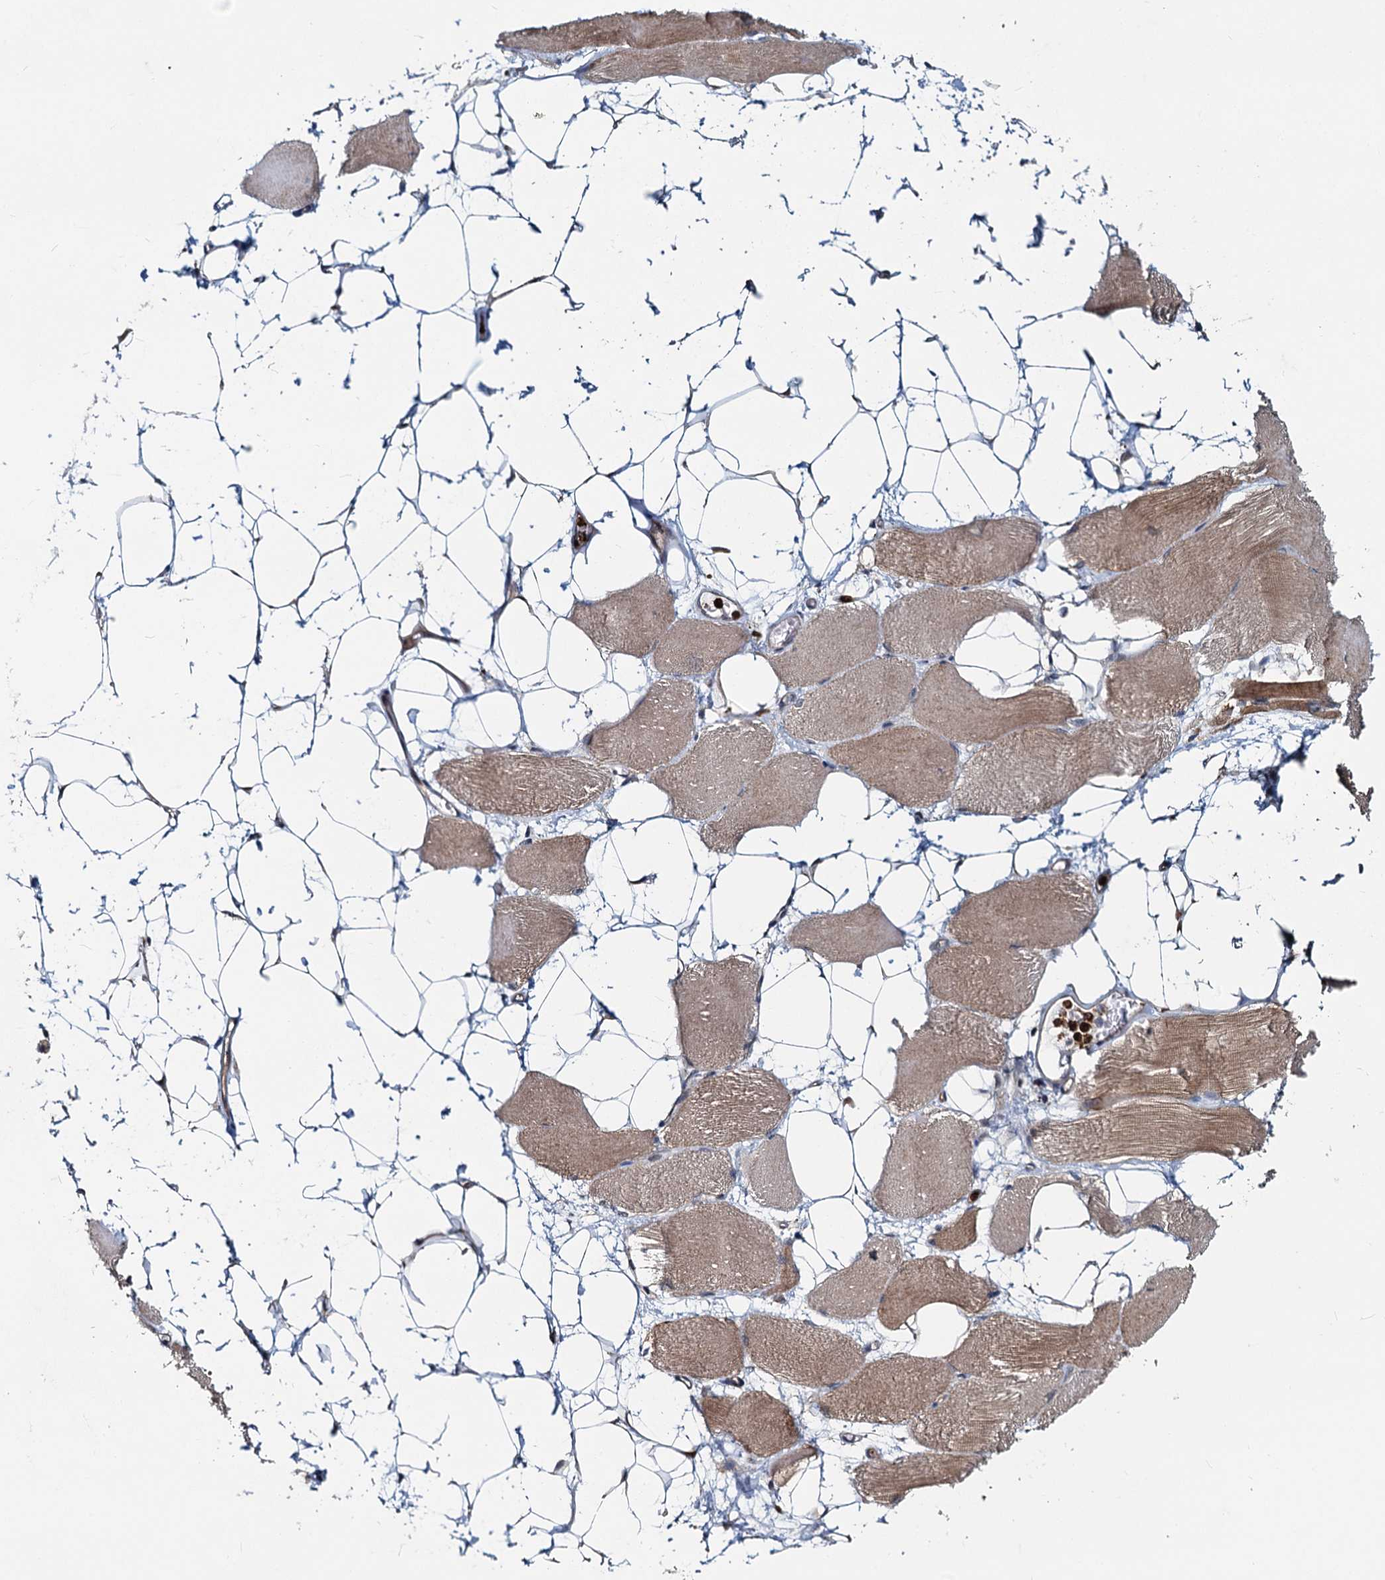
{"staining": {"intensity": "moderate", "quantity": ">75%", "location": "cytoplasmic/membranous"}, "tissue": "skeletal muscle", "cell_type": "Myocytes", "image_type": "normal", "snomed": [{"axis": "morphology", "description": "Normal tissue, NOS"}, {"axis": "topography", "description": "Skeletal muscle"}, {"axis": "topography", "description": "Parathyroid gland"}], "caption": "This is a histology image of immunohistochemistry staining of benign skeletal muscle, which shows moderate staining in the cytoplasmic/membranous of myocytes.", "gene": "ADCY2", "patient": {"sex": "female", "age": 37}}